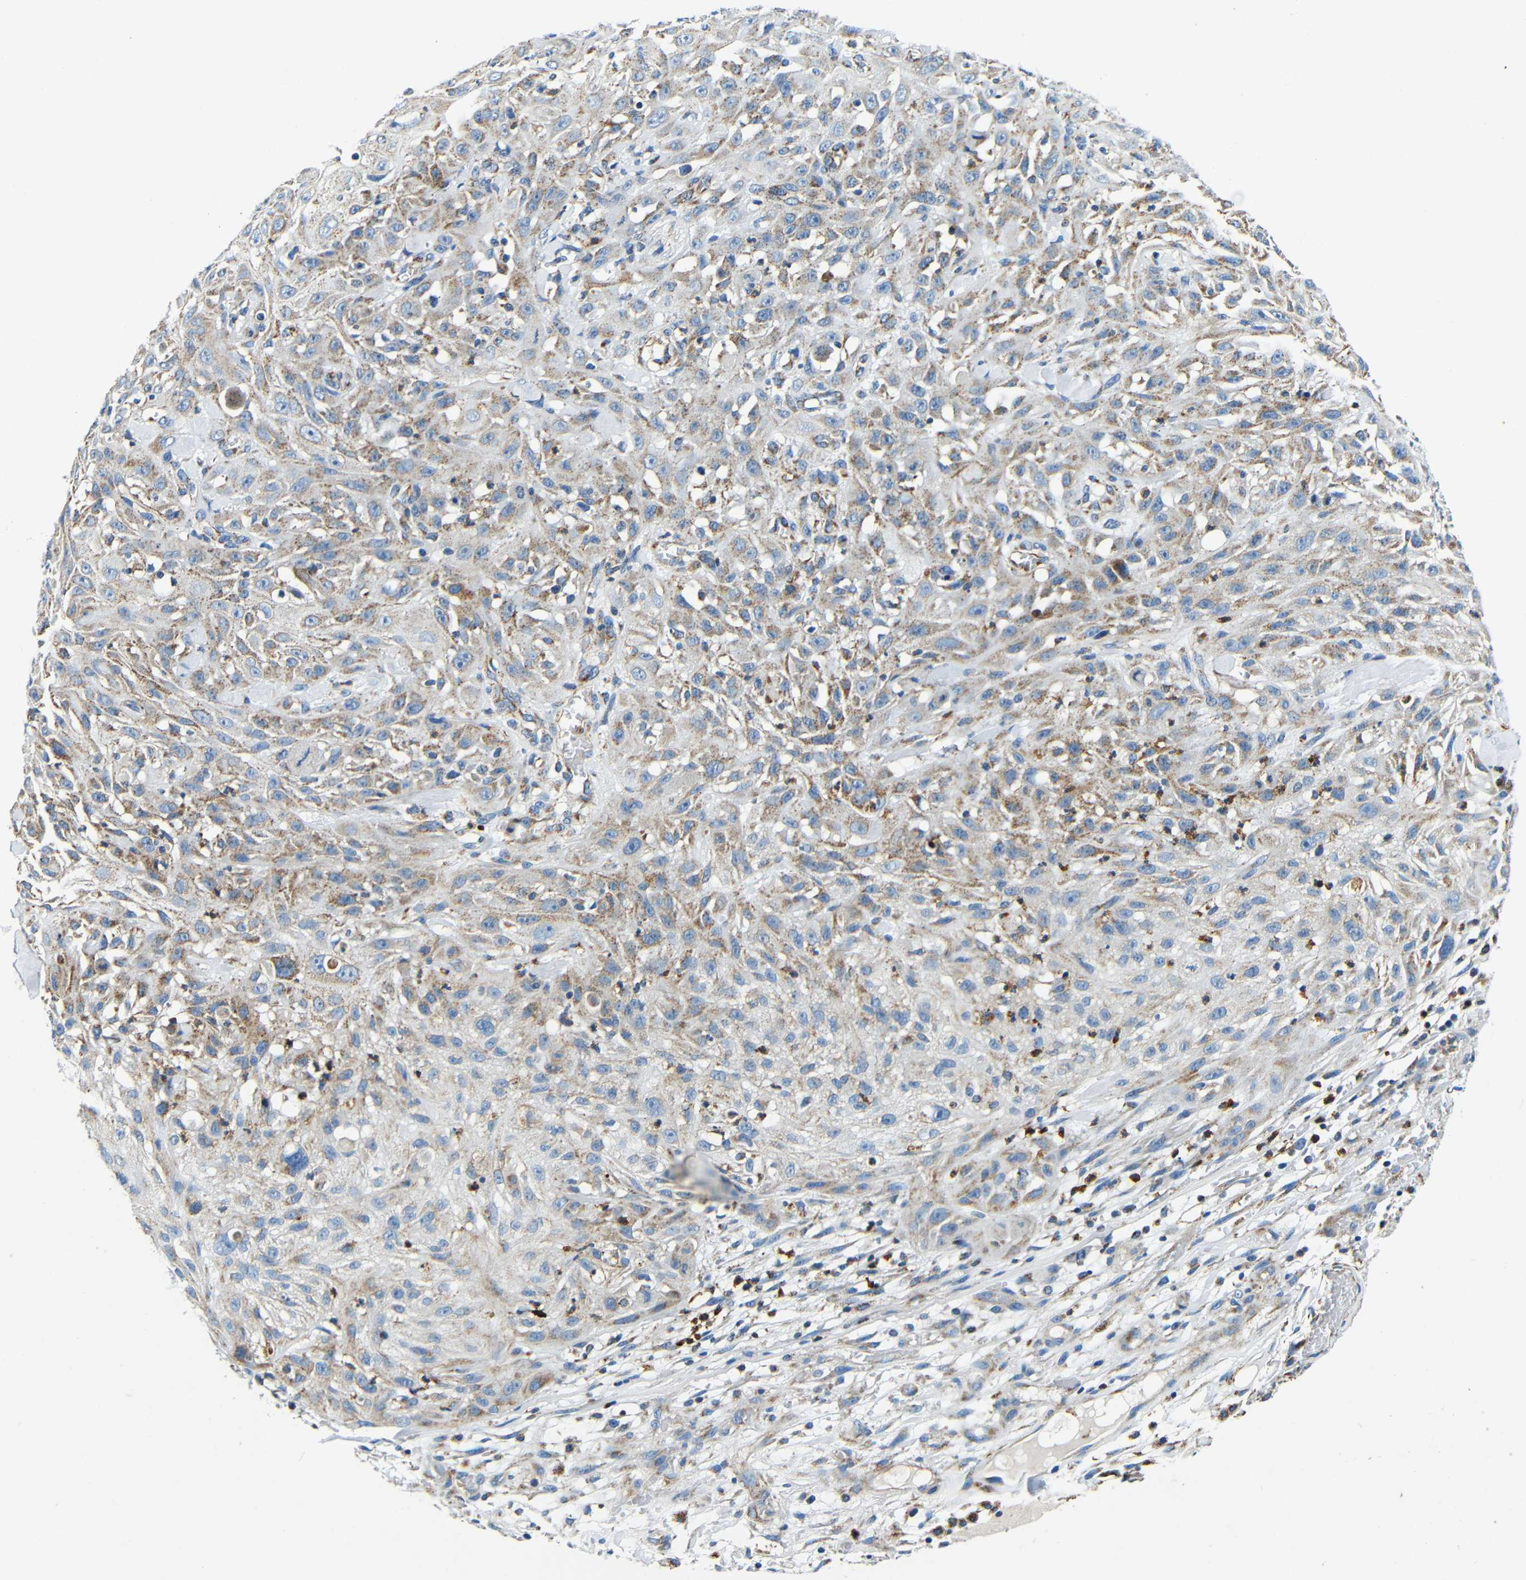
{"staining": {"intensity": "weak", "quantity": "25%-75%", "location": "cytoplasmic/membranous"}, "tissue": "skin cancer", "cell_type": "Tumor cells", "image_type": "cancer", "snomed": [{"axis": "morphology", "description": "Squamous cell carcinoma, NOS"}, {"axis": "topography", "description": "Skin"}], "caption": "Protein analysis of skin squamous cell carcinoma tissue shows weak cytoplasmic/membranous staining in about 25%-75% of tumor cells.", "gene": "GALNT18", "patient": {"sex": "male", "age": 75}}